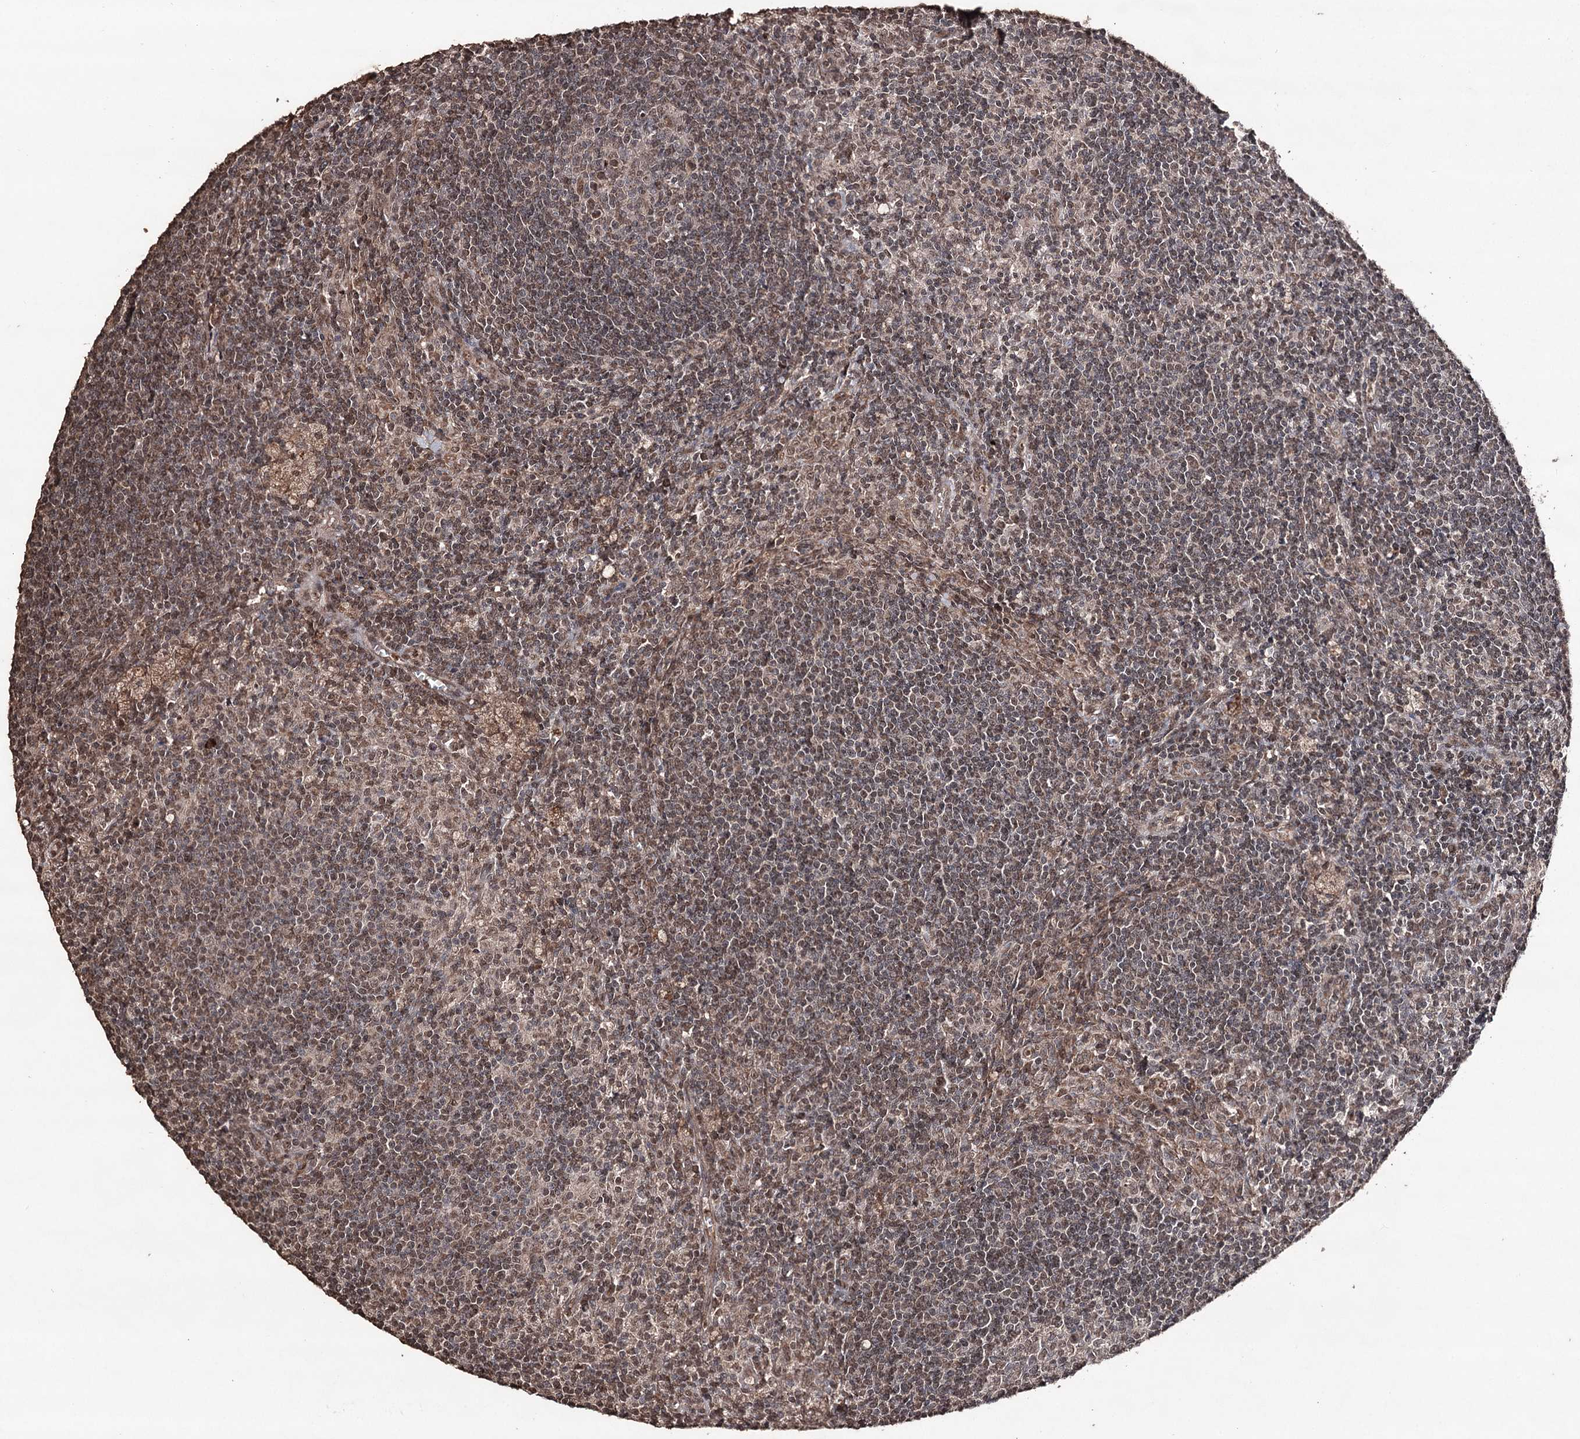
{"staining": {"intensity": "moderate", "quantity": "25%-75%", "location": "nuclear"}, "tissue": "lymph node", "cell_type": "Germinal center cells", "image_type": "normal", "snomed": [{"axis": "morphology", "description": "Normal tissue, NOS"}, {"axis": "topography", "description": "Lymph node"}], "caption": "IHC staining of unremarkable lymph node, which shows medium levels of moderate nuclear positivity in about 25%-75% of germinal center cells indicating moderate nuclear protein expression. The staining was performed using DAB (3,3'-diaminobenzidine) (brown) for protein detection and nuclei were counterstained in hematoxylin (blue).", "gene": "ATG14", "patient": {"sex": "male", "age": 69}}